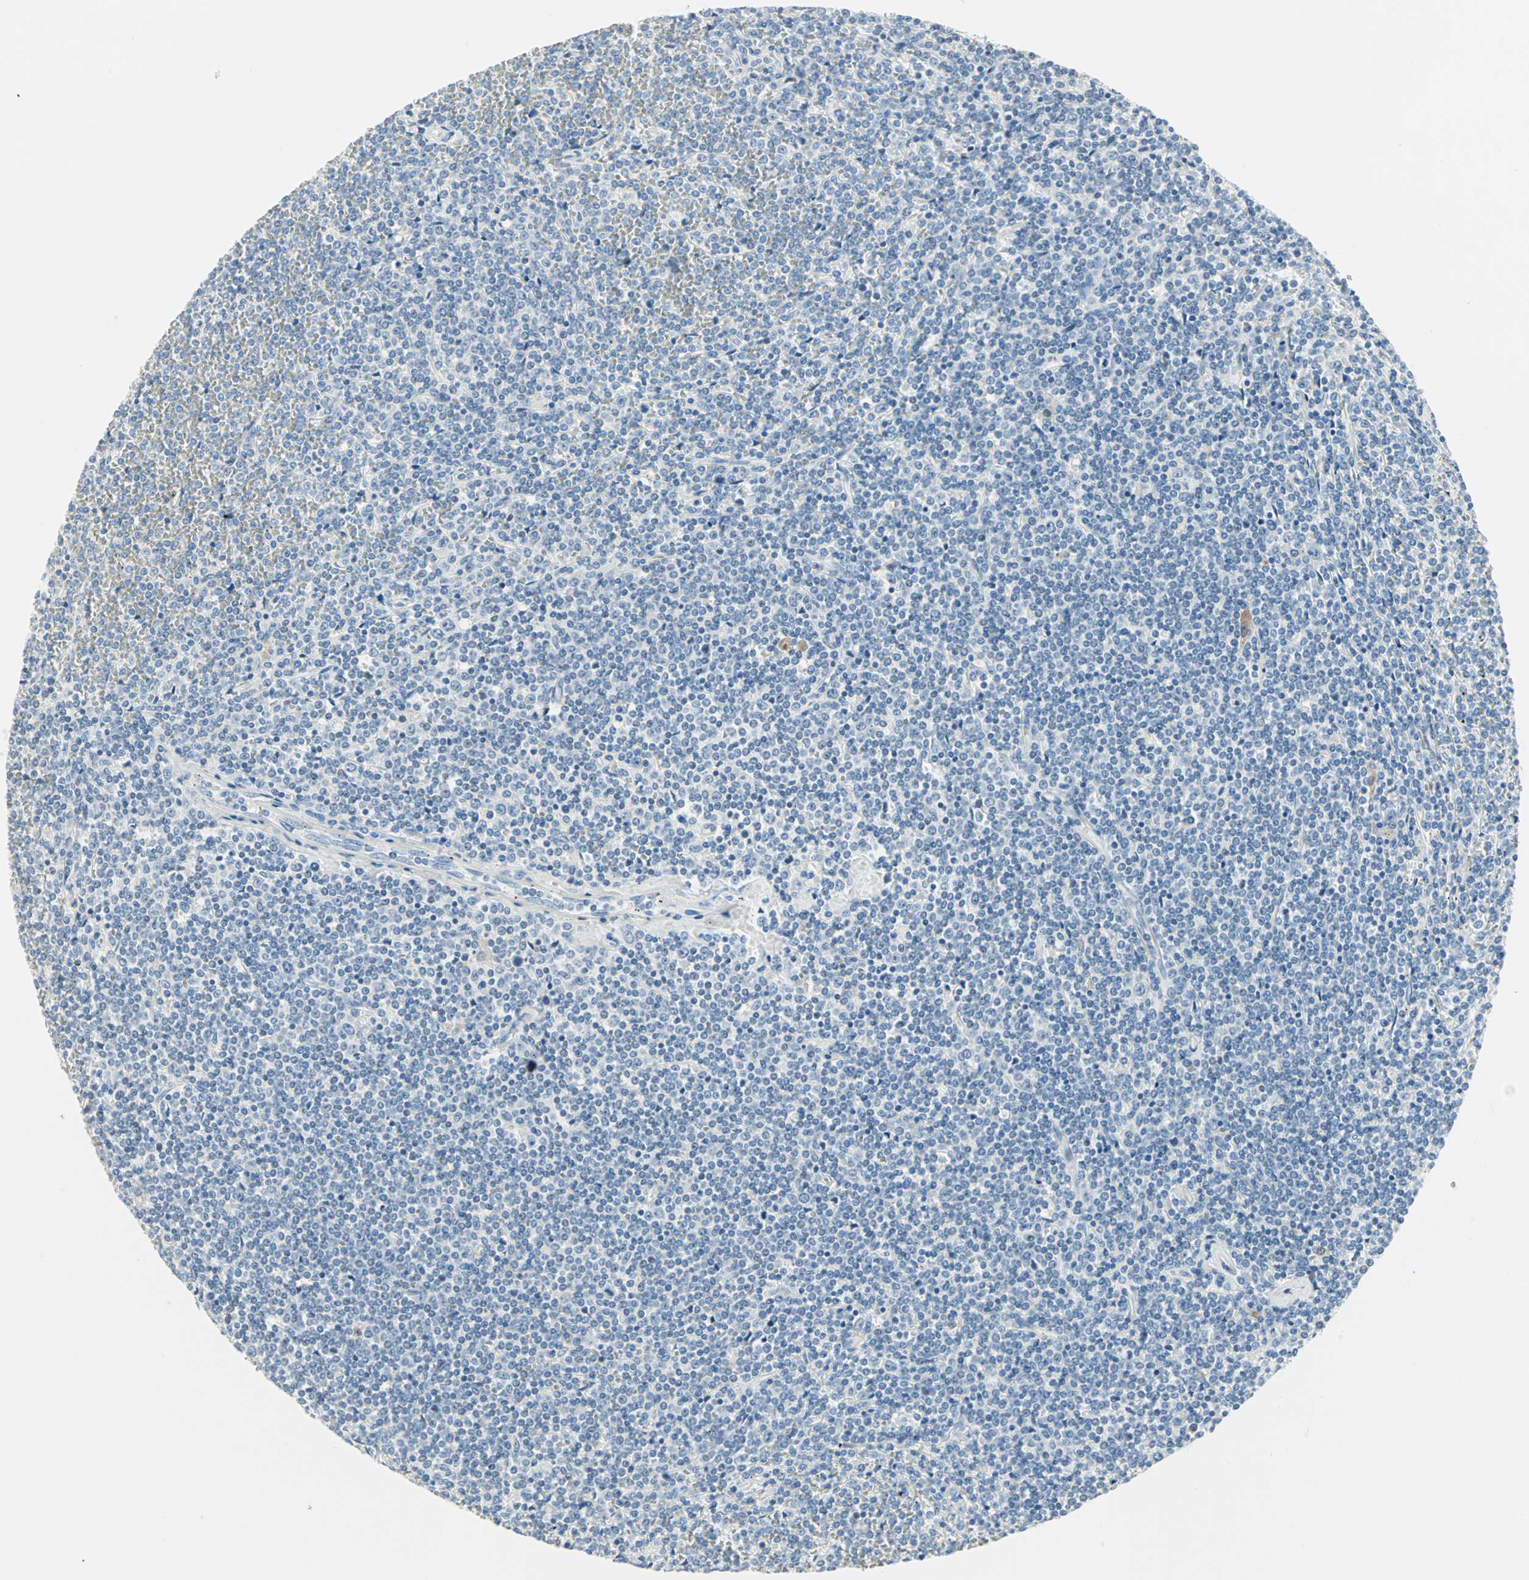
{"staining": {"intensity": "negative", "quantity": "none", "location": "none"}, "tissue": "lymphoma", "cell_type": "Tumor cells", "image_type": "cancer", "snomed": [{"axis": "morphology", "description": "Malignant lymphoma, non-Hodgkin's type, Low grade"}, {"axis": "topography", "description": "Spleen"}], "caption": "This micrograph is of lymphoma stained with immunohistochemistry to label a protein in brown with the nuclei are counter-stained blue. There is no expression in tumor cells. (Brightfield microscopy of DAB IHC at high magnification).", "gene": "SULT1C2", "patient": {"sex": "female", "age": 19}}